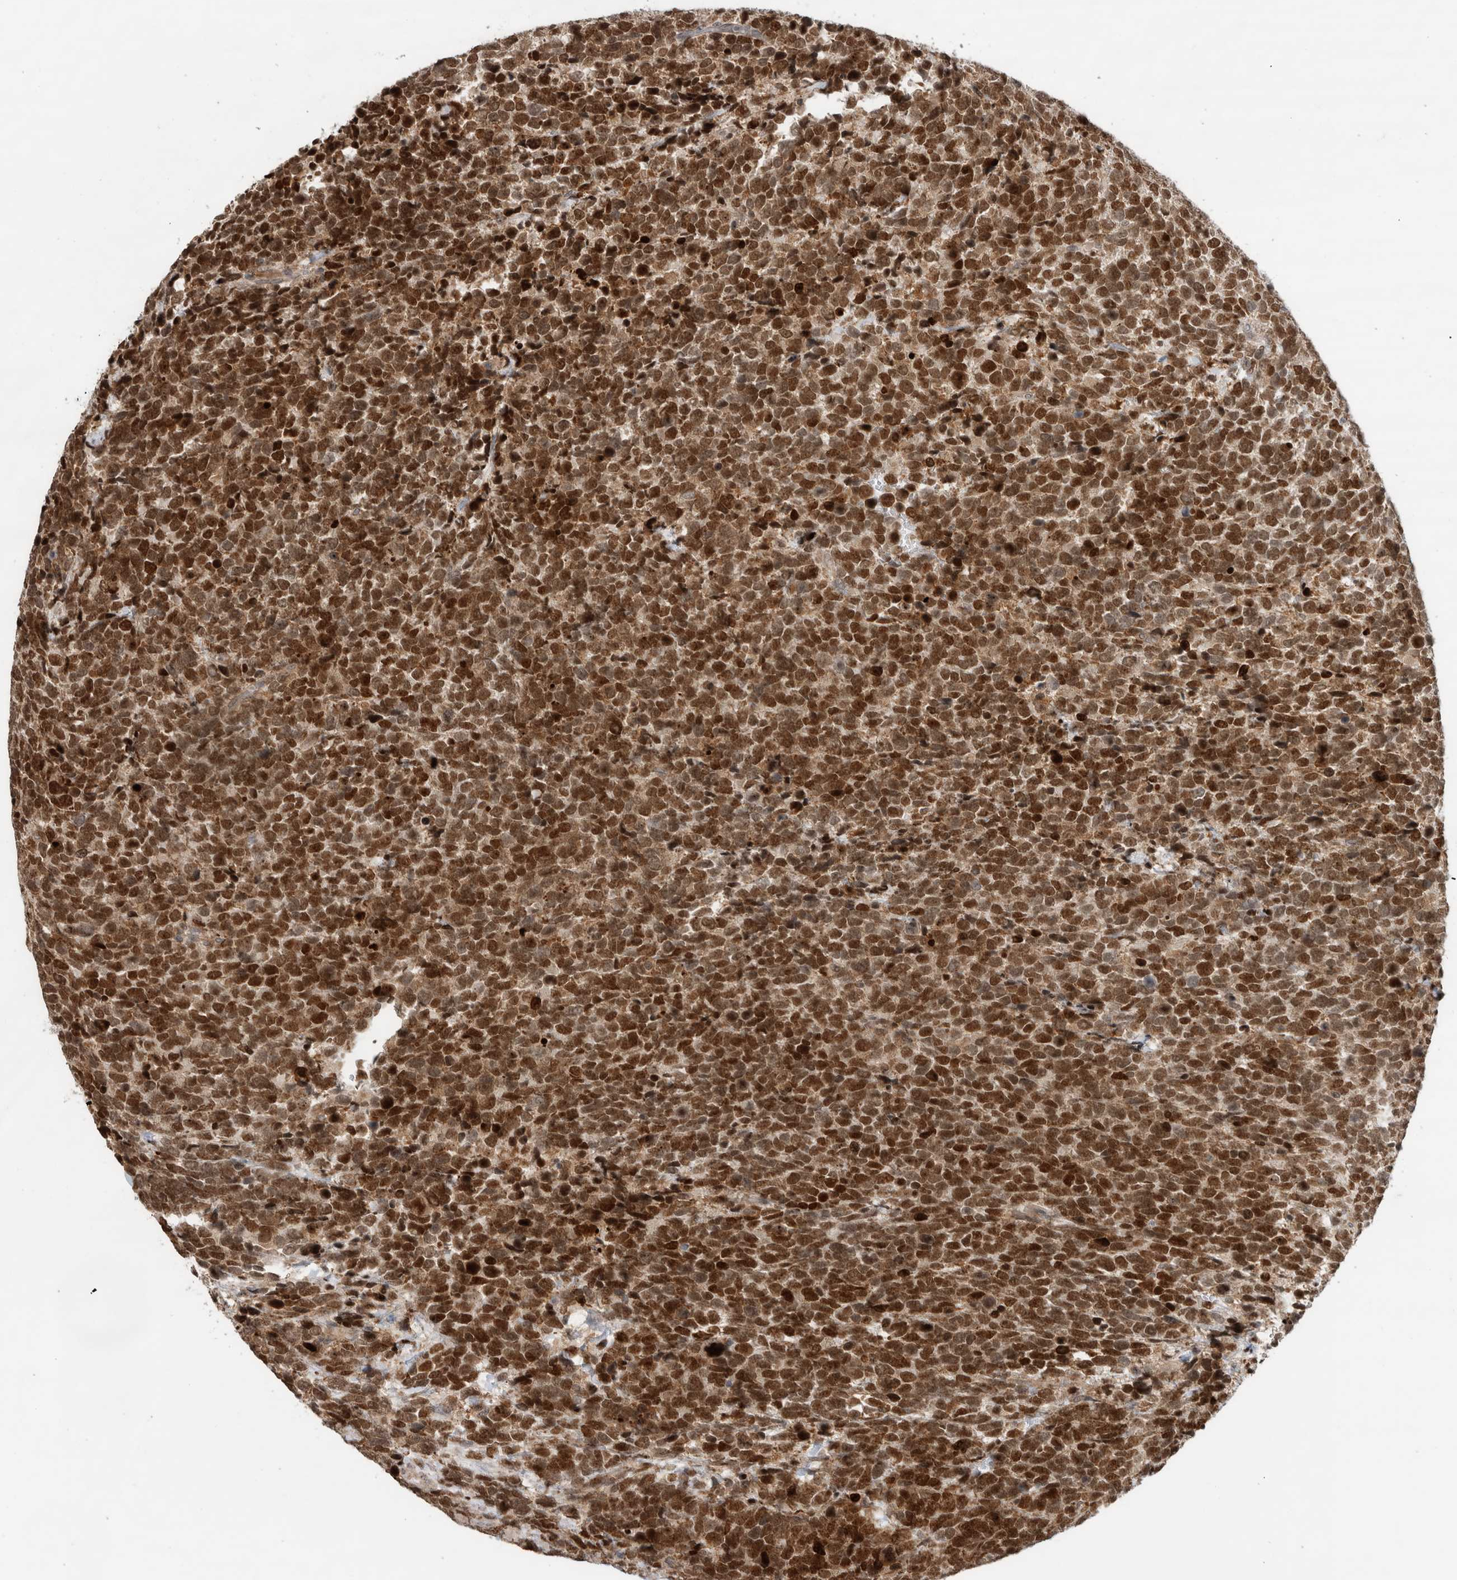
{"staining": {"intensity": "strong", "quantity": ">75%", "location": "cytoplasmic/membranous,nuclear"}, "tissue": "urothelial cancer", "cell_type": "Tumor cells", "image_type": "cancer", "snomed": [{"axis": "morphology", "description": "Urothelial carcinoma, High grade"}, {"axis": "topography", "description": "Urinary bladder"}], "caption": "The histopathology image exhibits staining of high-grade urothelial carcinoma, revealing strong cytoplasmic/membranous and nuclear protein expression (brown color) within tumor cells.", "gene": "INSRR", "patient": {"sex": "female", "age": 82}}